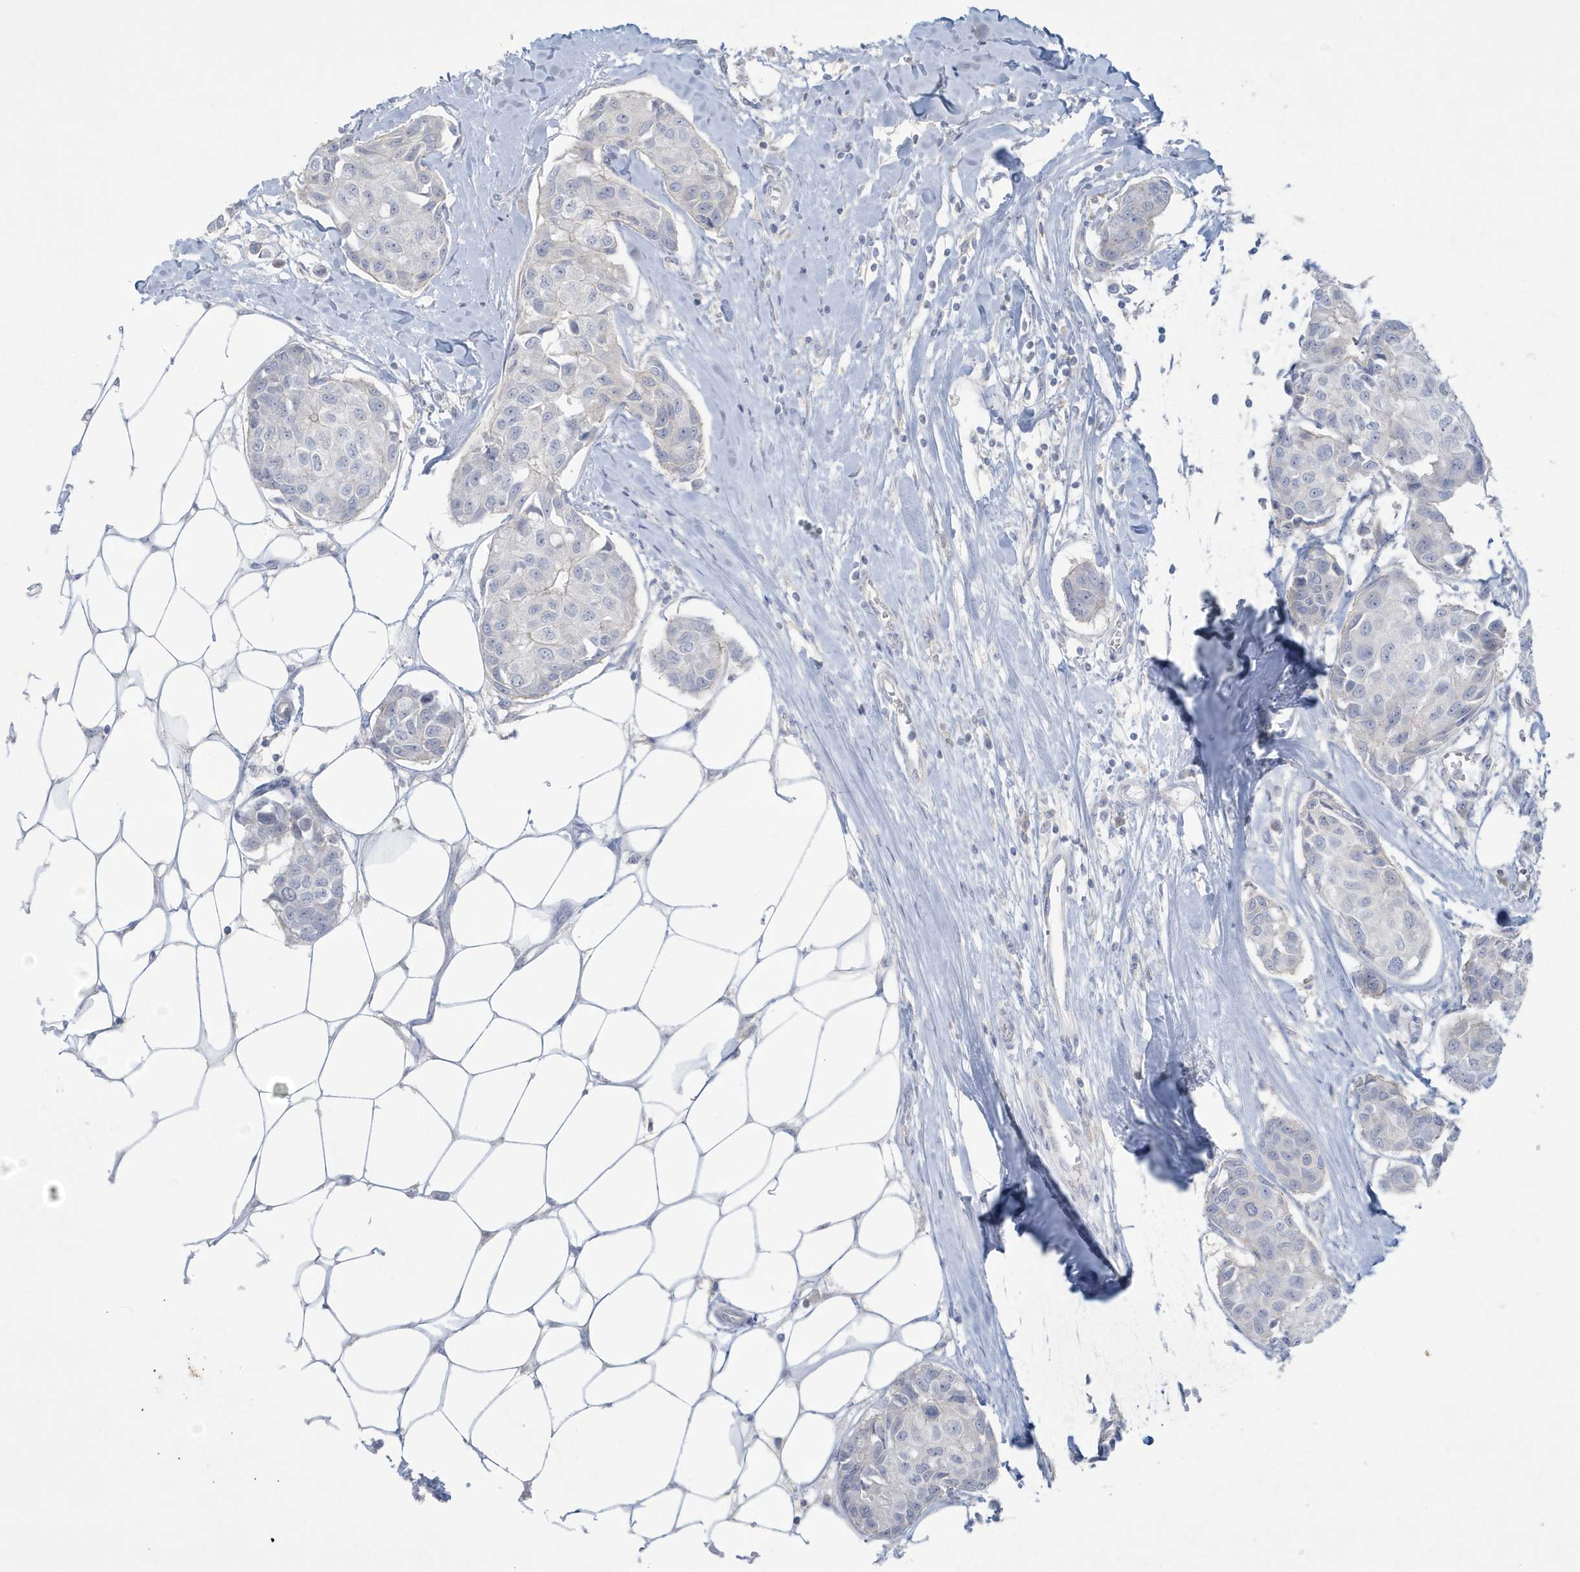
{"staining": {"intensity": "negative", "quantity": "none", "location": "none"}, "tissue": "breast cancer", "cell_type": "Tumor cells", "image_type": "cancer", "snomed": [{"axis": "morphology", "description": "Duct carcinoma"}, {"axis": "topography", "description": "Breast"}], "caption": "IHC photomicrograph of neoplastic tissue: human invasive ductal carcinoma (breast) stained with DAB (3,3'-diaminobenzidine) displays no significant protein staining in tumor cells.", "gene": "CCDC24", "patient": {"sex": "female", "age": 80}}